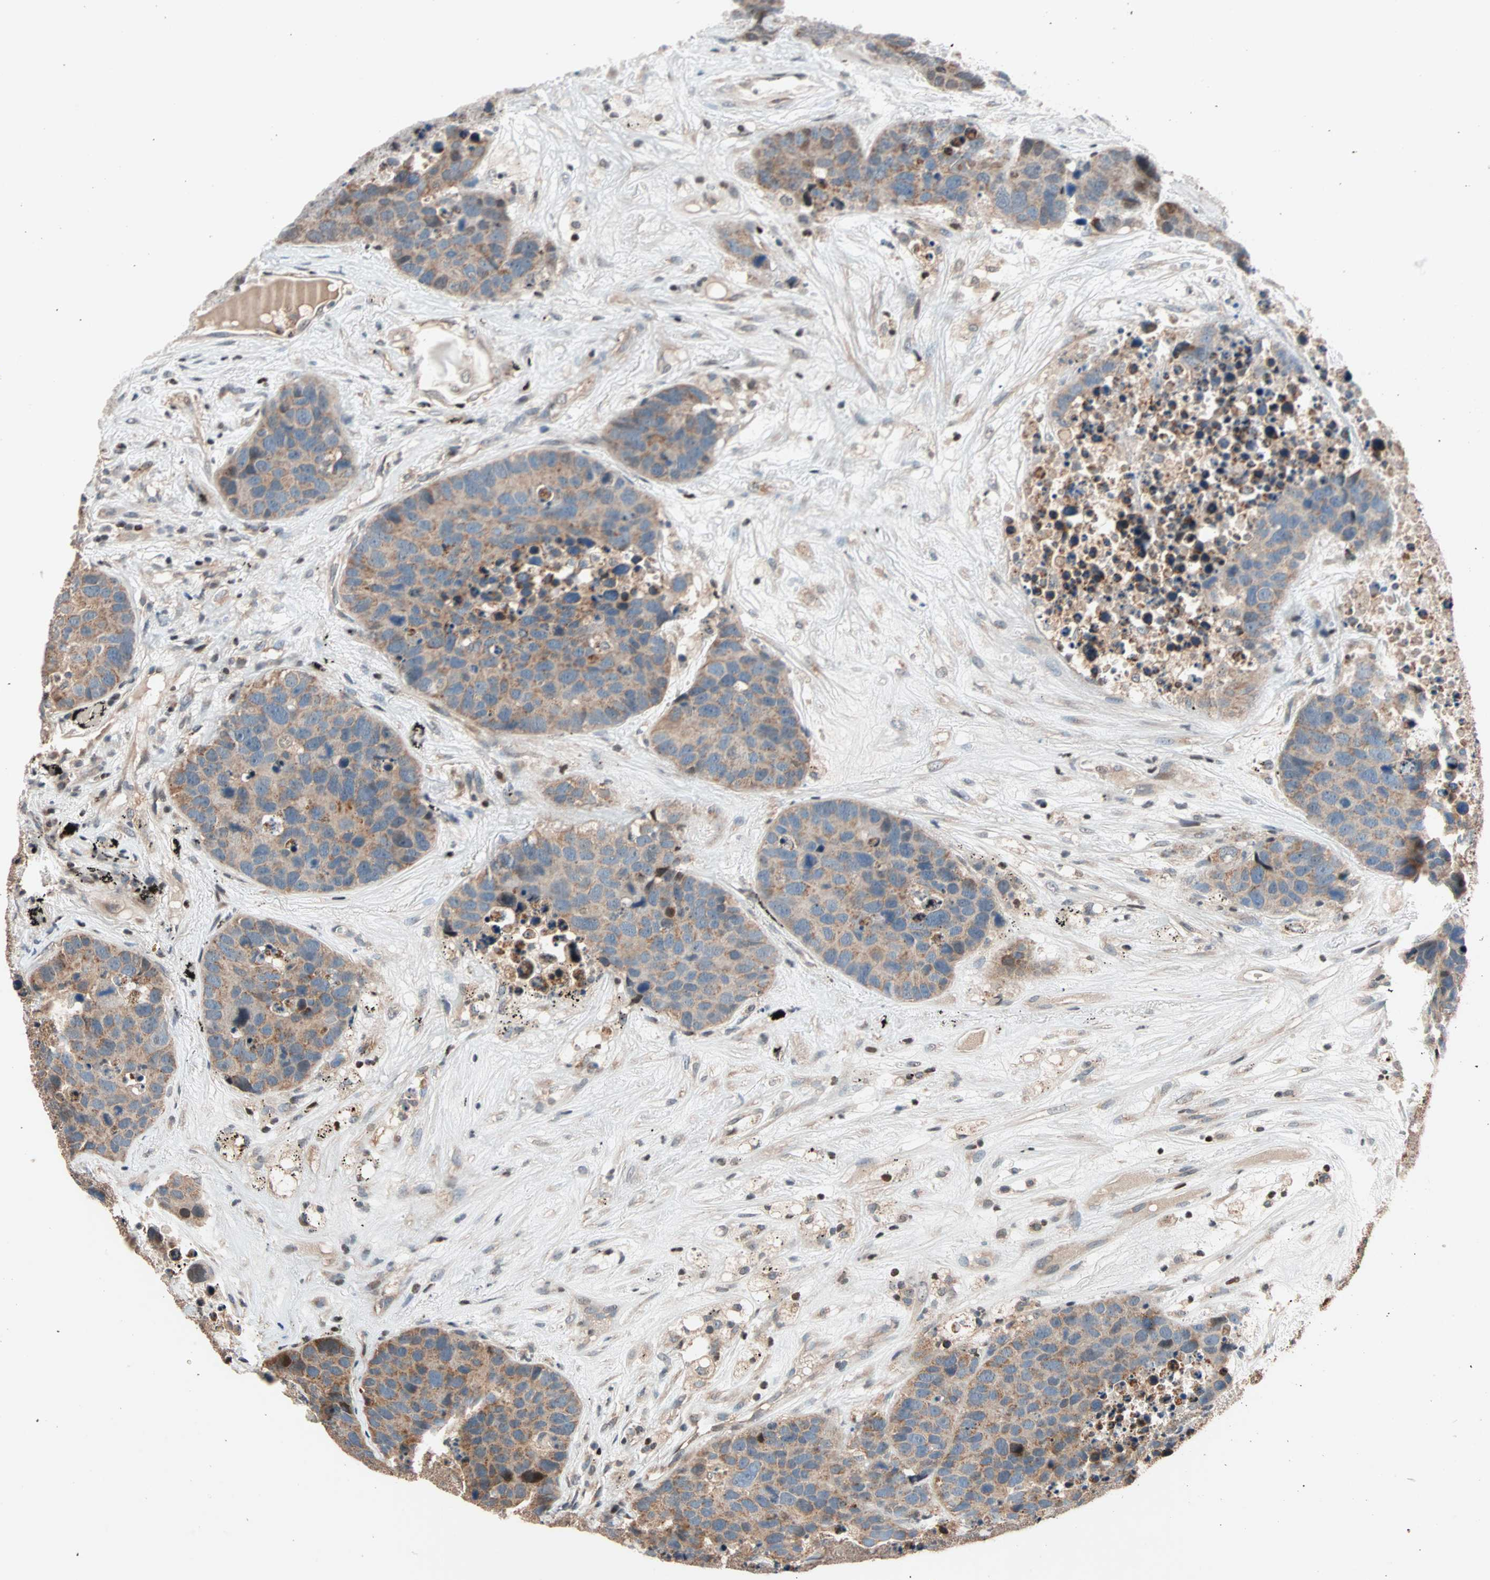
{"staining": {"intensity": "moderate", "quantity": ">75%", "location": "cytoplasmic/membranous"}, "tissue": "carcinoid", "cell_type": "Tumor cells", "image_type": "cancer", "snomed": [{"axis": "morphology", "description": "Carcinoid, malignant, NOS"}, {"axis": "topography", "description": "Lung"}], "caption": "IHC image of neoplastic tissue: human carcinoid stained using immunohistochemistry (IHC) demonstrates medium levels of moderate protein expression localized specifically in the cytoplasmic/membranous of tumor cells, appearing as a cytoplasmic/membranous brown color.", "gene": "HECW1", "patient": {"sex": "male", "age": 60}}